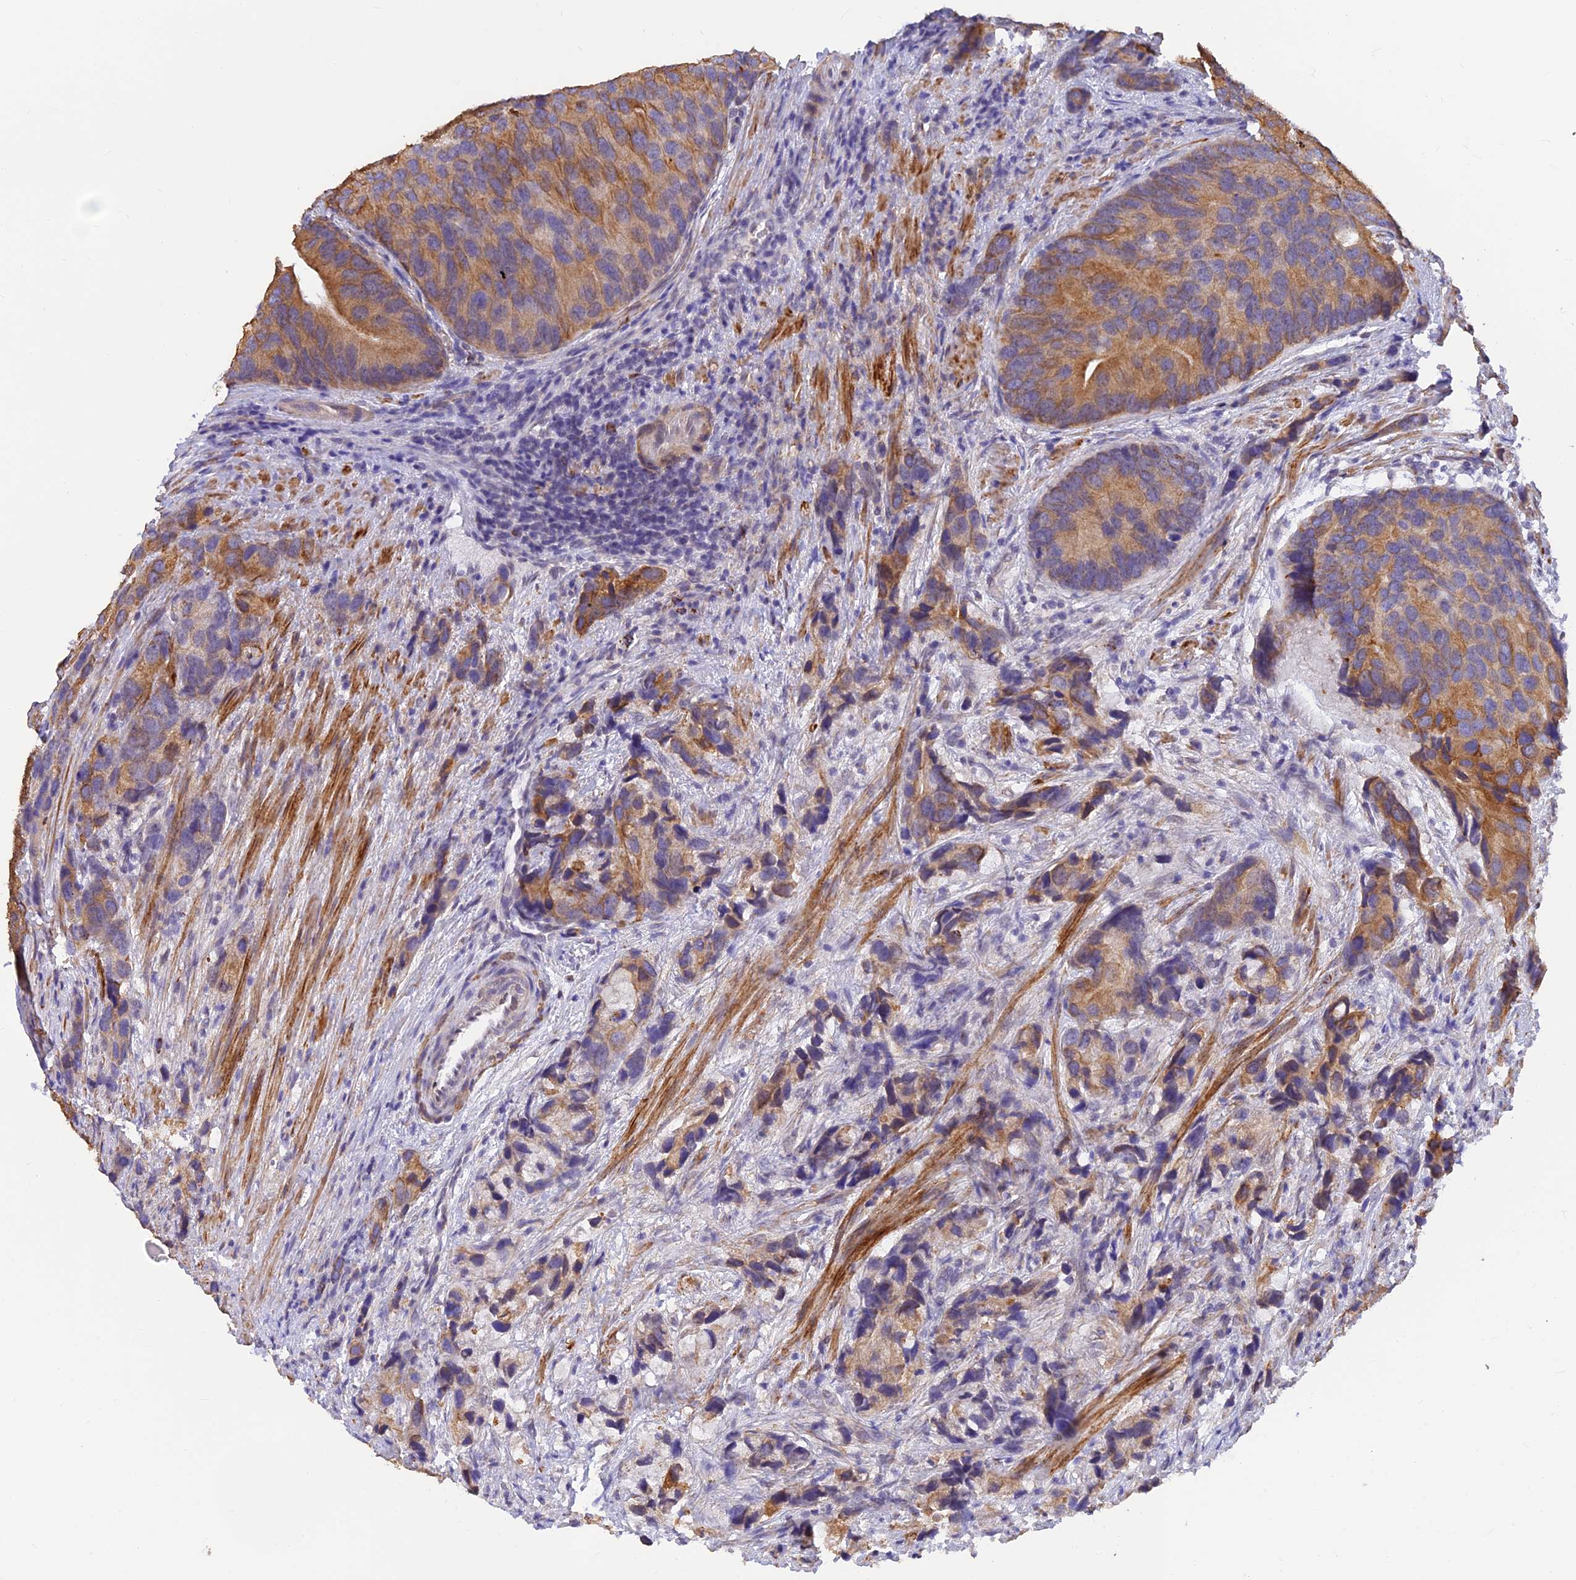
{"staining": {"intensity": "moderate", "quantity": ">75%", "location": "cytoplasmic/membranous"}, "tissue": "prostate cancer", "cell_type": "Tumor cells", "image_type": "cancer", "snomed": [{"axis": "morphology", "description": "Adenocarcinoma, High grade"}, {"axis": "topography", "description": "Prostate"}], "caption": "Human prostate cancer stained with a brown dye exhibits moderate cytoplasmic/membranous positive positivity in approximately >75% of tumor cells.", "gene": "ALDH1L2", "patient": {"sex": "male", "age": 62}}